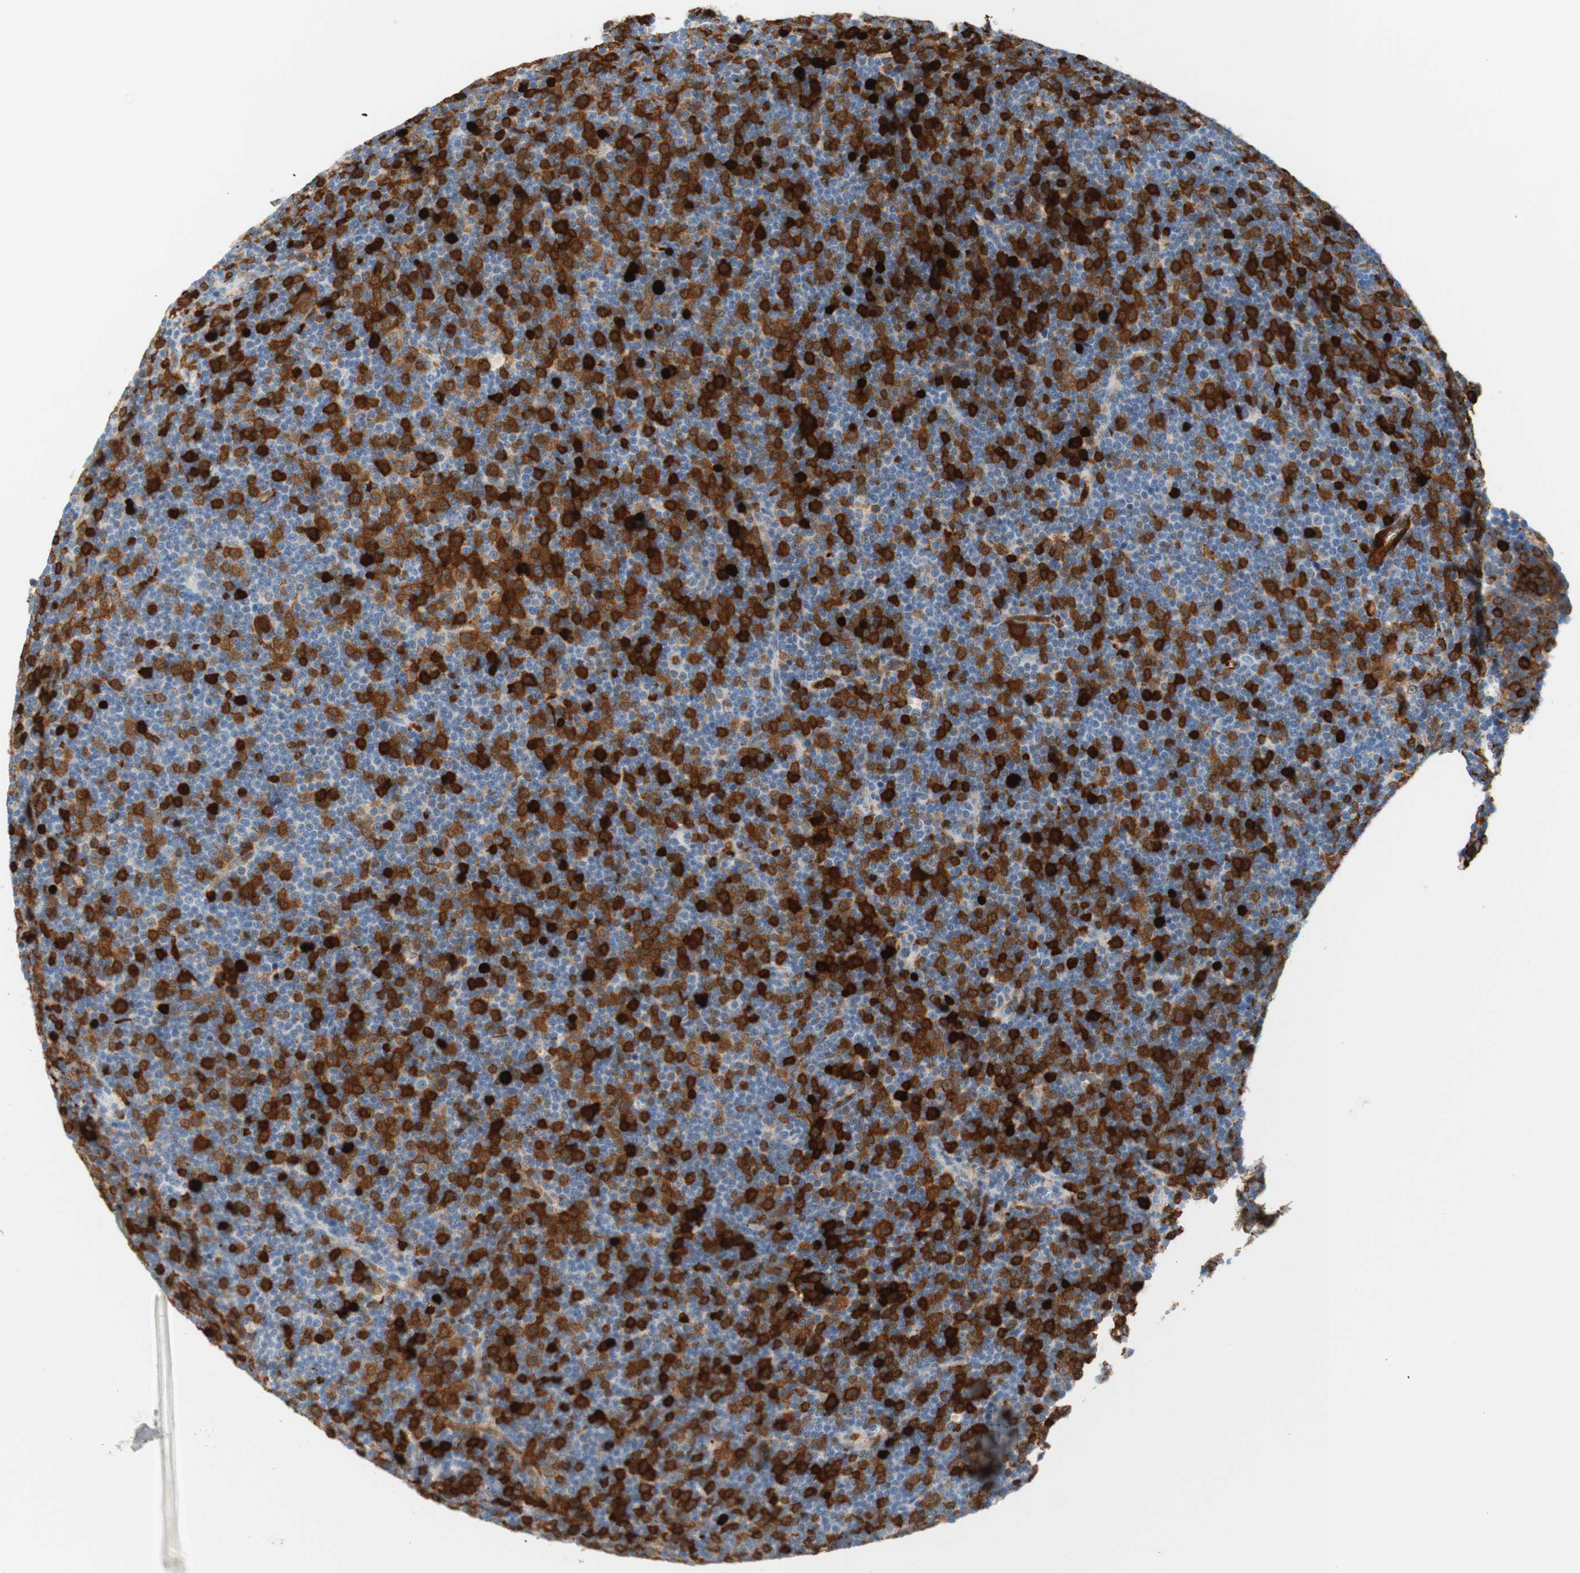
{"staining": {"intensity": "strong", "quantity": "25%-75%", "location": "cytoplasmic/membranous,nuclear"}, "tissue": "lymphoma", "cell_type": "Tumor cells", "image_type": "cancer", "snomed": [{"axis": "morphology", "description": "Malignant lymphoma, non-Hodgkin's type, Low grade"}, {"axis": "topography", "description": "Lymph node"}], "caption": "A photomicrograph of malignant lymphoma, non-Hodgkin's type (low-grade) stained for a protein reveals strong cytoplasmic/membranous and nuclear brown staining in tumor cells. (Stains: DAB in brown, nuclei in blue, Microscopy: brightfield microscopy at high magnification).", "gene": "STMN1", "patient": {"sex": "female", "age": 67}}